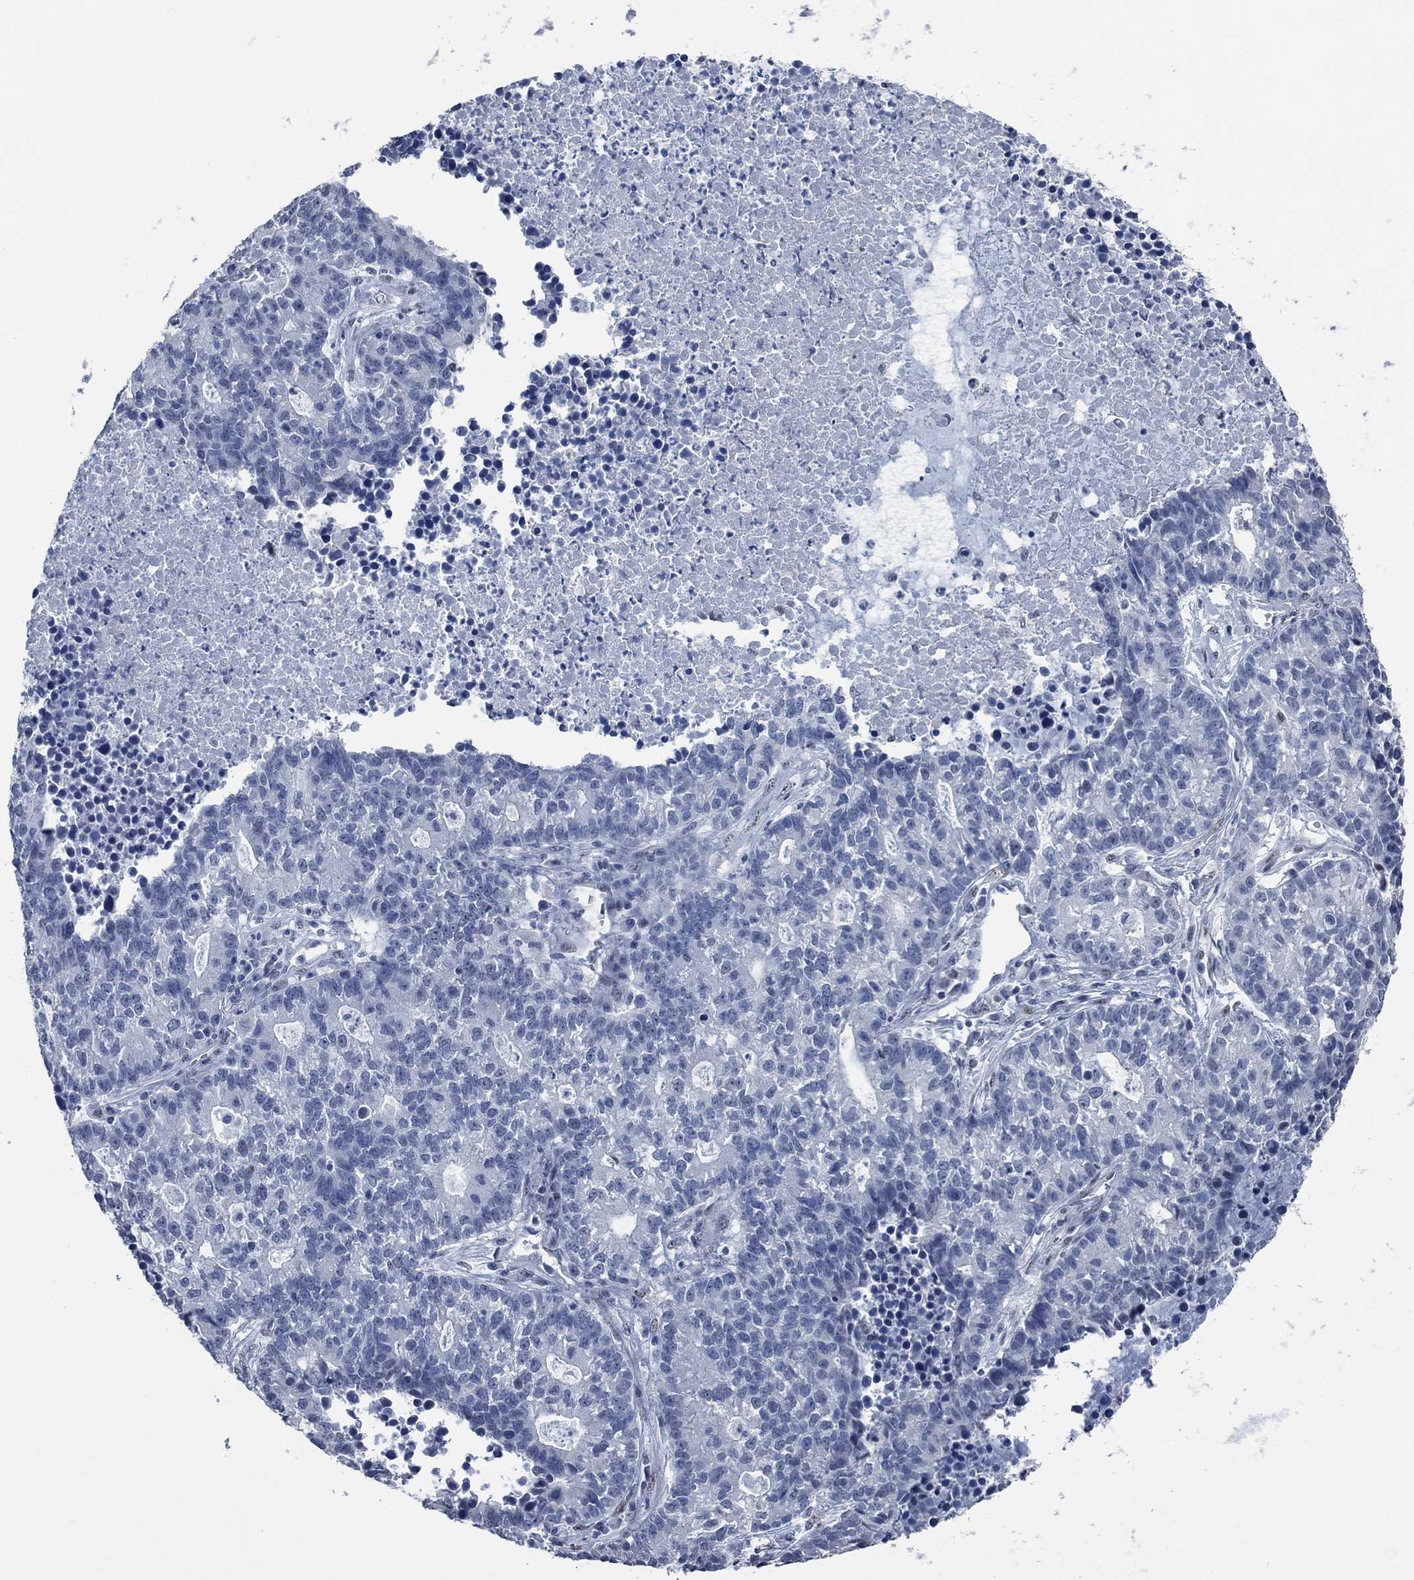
{"staining": {"intensity": "negative", "quantity": "none", "location": "none"}, "tissue": "lung cancer", "cell_type": "Tumor cells", "image_type": "cancer", "snomed": [{"axis": "morphology", "description": "Adenocarcinoma, NOS"}, {"axis": "topography", "description": "Lung"}], "caption": "DAB (3,3'-diaminobenzidine) immunohistochemical staining of lung cancer shows no significant staining in tumor cells.", "gene": "OBSCN", "patient": {"sex": "male", "age": 57}}